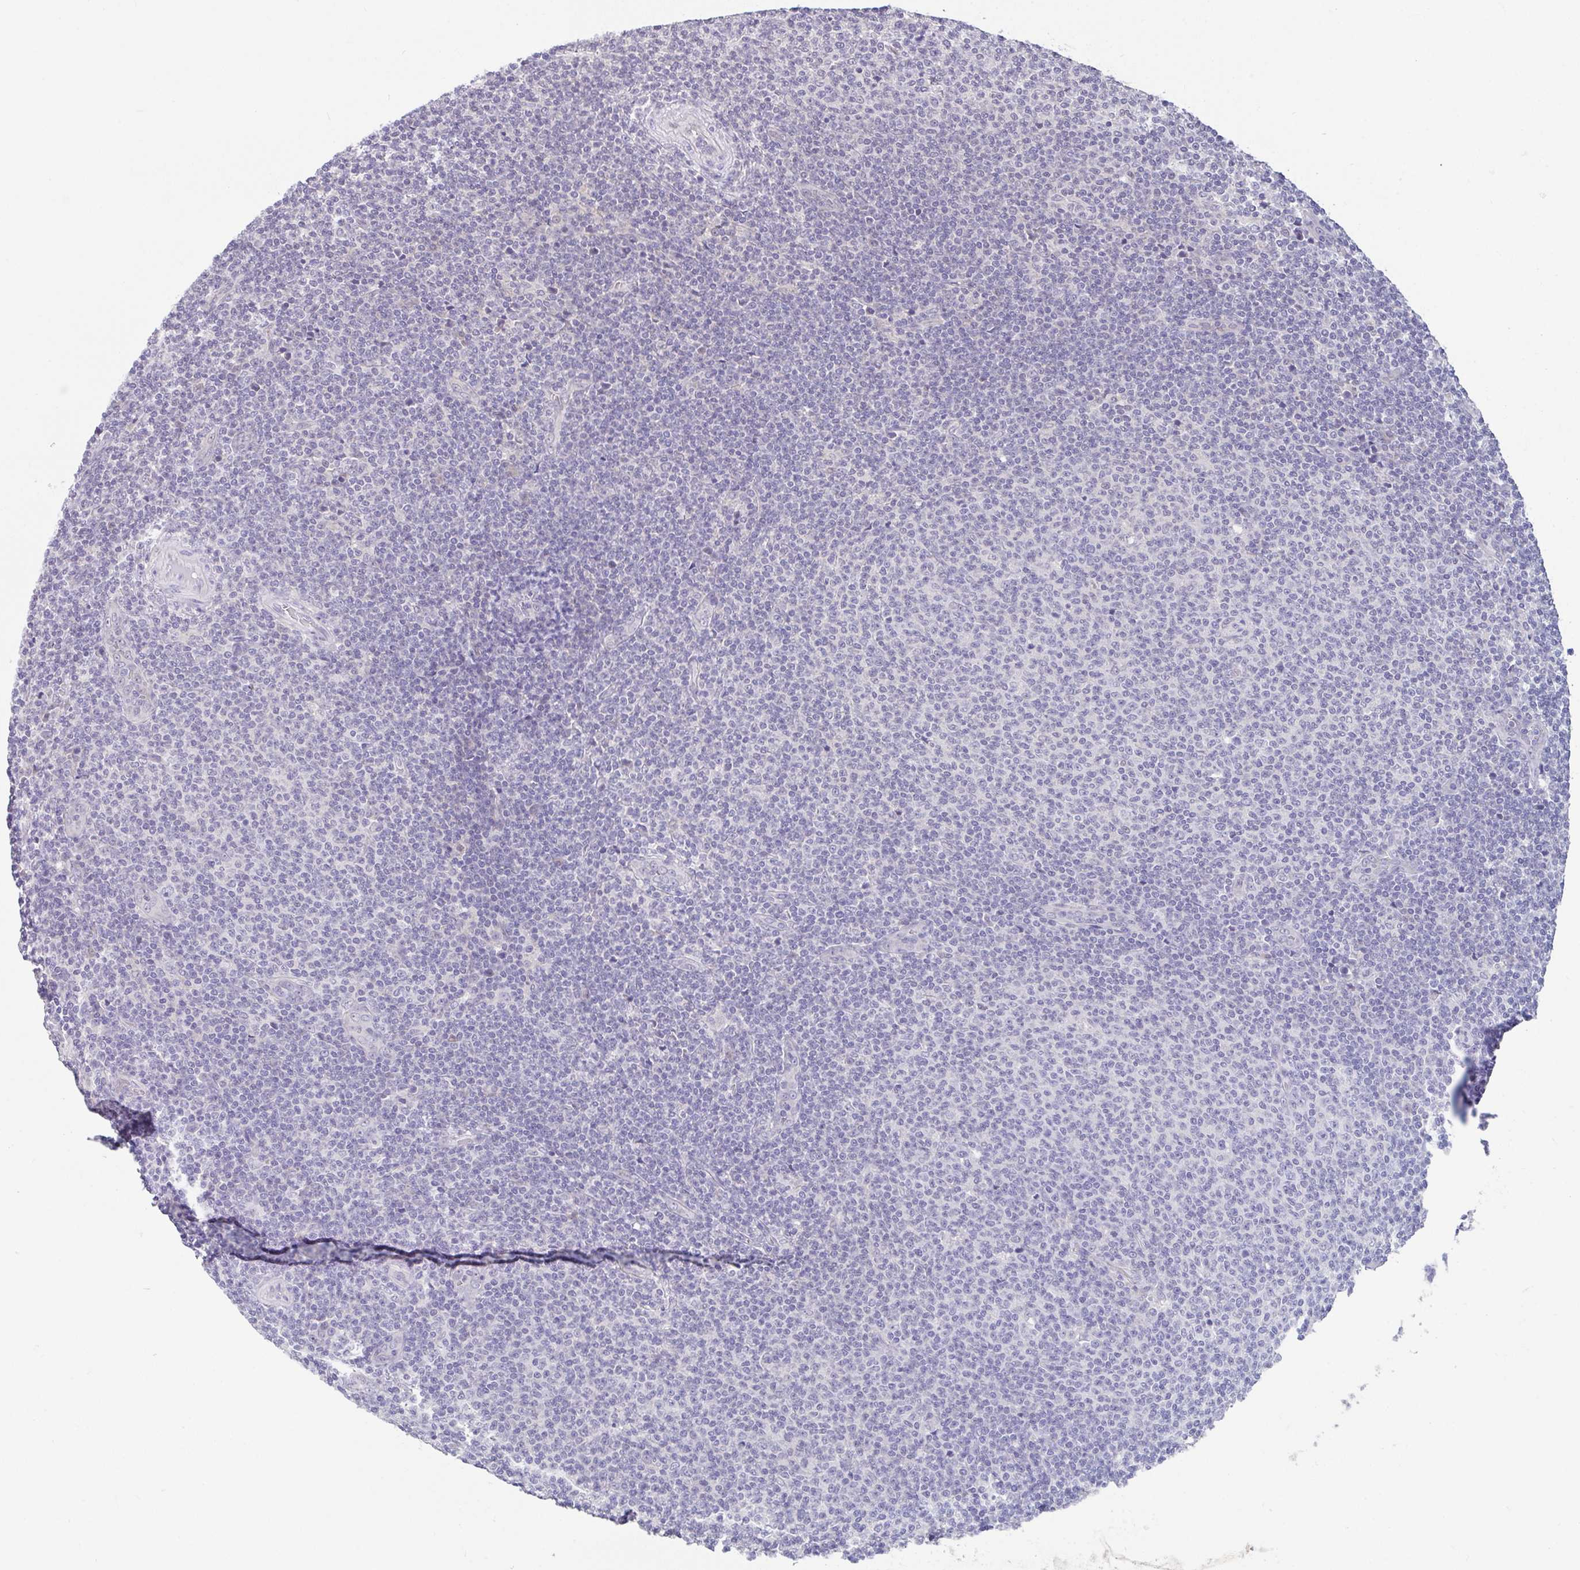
{"staining": {"intensity": "negative", "quantity": "none", "location": "none"}, "tissue": "lymphoma", "cell_type": "Tumor cells", "image_type": "cancer", "snomed": [{"axis": "morphology", "description": "Malignant lymphoma, non-Hodgkin's type, Low grade"}, {"axis": "topography", "description": "Lymph node"}], "caption": "DAB immunohistochemical staining of human low-grade malignant lymphoma, non-Hodgkin's type exhibits no significant positivity in tumor cells. The staining is performed using DAB (3,3'-diaminobenzidine) brown chromogen with nuclei counter-stained in using hematoxylin.", "gene": "GLTPD2", "patient": {"sex": "male", "age": 66}}